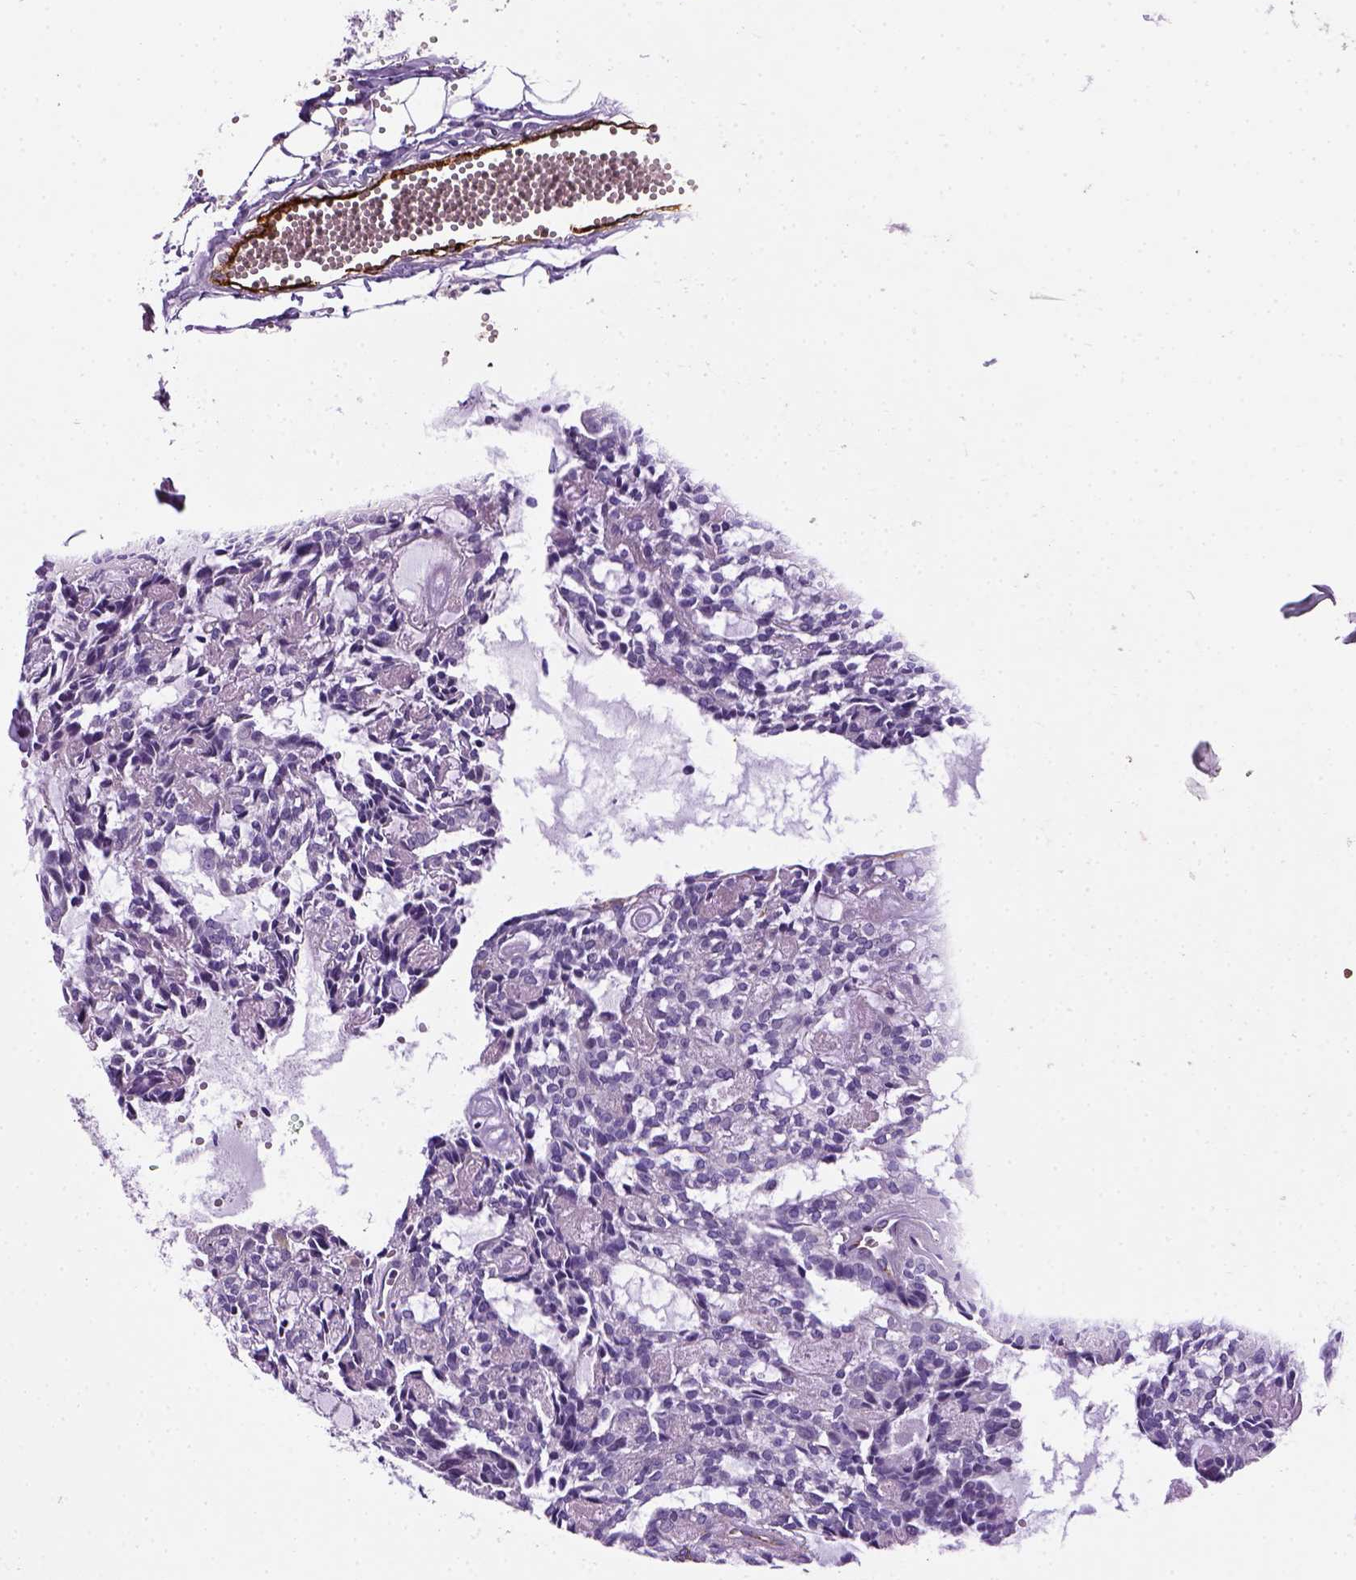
{"staining": {"intensity": "negative", "quantity": "none", "location": "none"}, "tissue": "head and neck cancer", "cell_type": "Tumor cells", "image_type": "cancer", "snomed": [{"axis": "morphology", "description": "Adenocarcinoma, NOS"}, {"axis": "topography", "description": "Head-Neck"}], "caption": "The image shows no significant expression in tumor cells of adenocarcinoma (head and neck). Brightfield microscopy of immunohistochemistry stained with DAB (3,3'-diaminobenzidine) (brown) and hematoxylin (blue), captured at high magnification.", "gene": "VWF", "patient": {"sex": "female", "age": 62}}